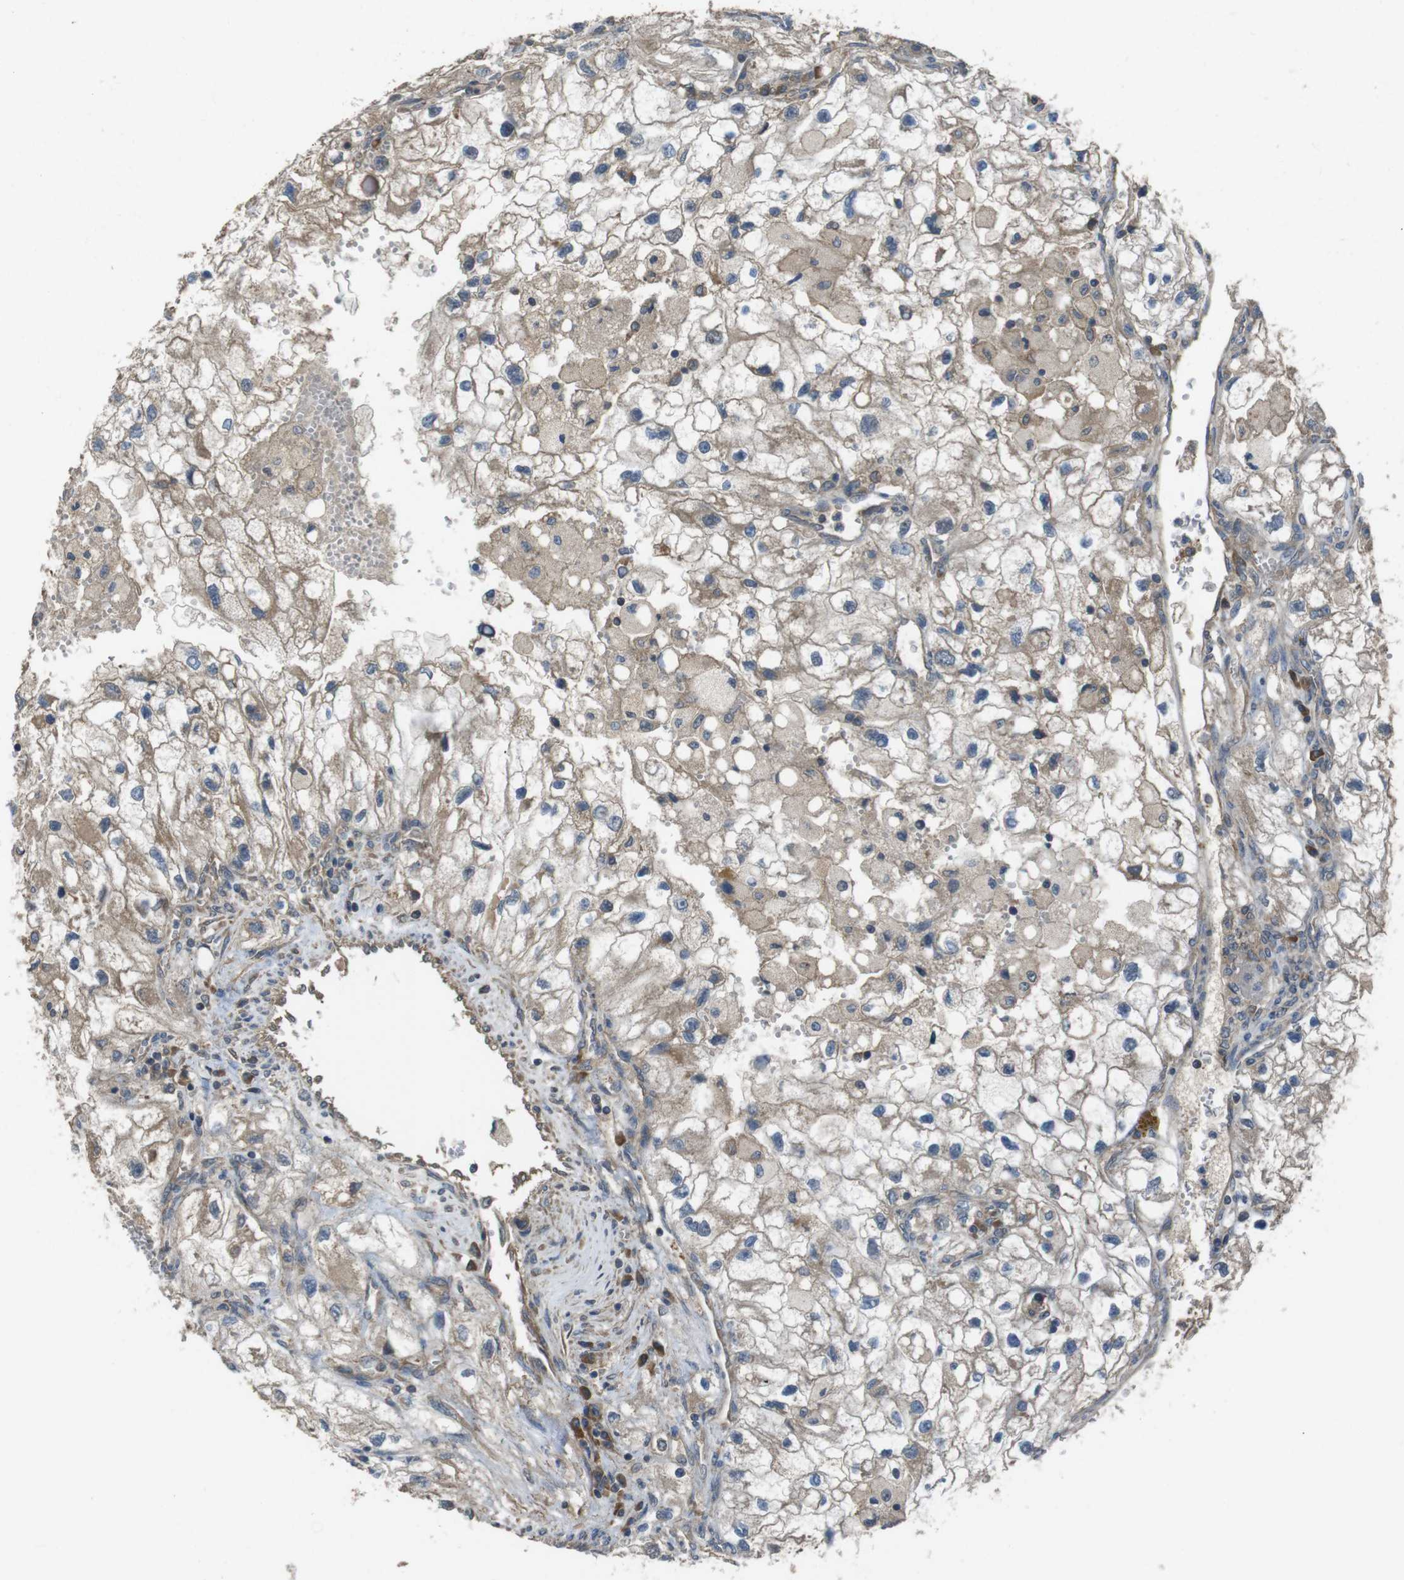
{"staining": {"intensity": "weak", "quantity": ">75%", "location": "cytoplasmic/membranous"}, "tissue": "renal cancer", "cell_type": "Tumor cells", "image_type": "cancer", "snomed": [{"axis": "morphology", "description": "Adenocarcinoma, NOS"}, {"axis": "topography", "description": "Kidney"}], "caption": "About >75% of tumor cells in adenocarcinoma (renal) show weak cytoplasmic/membranous protein expression as visualized by brown immunohistochemical staining.", "gene": "FUT2", "patient": {"sex": "female", "age": 70}}